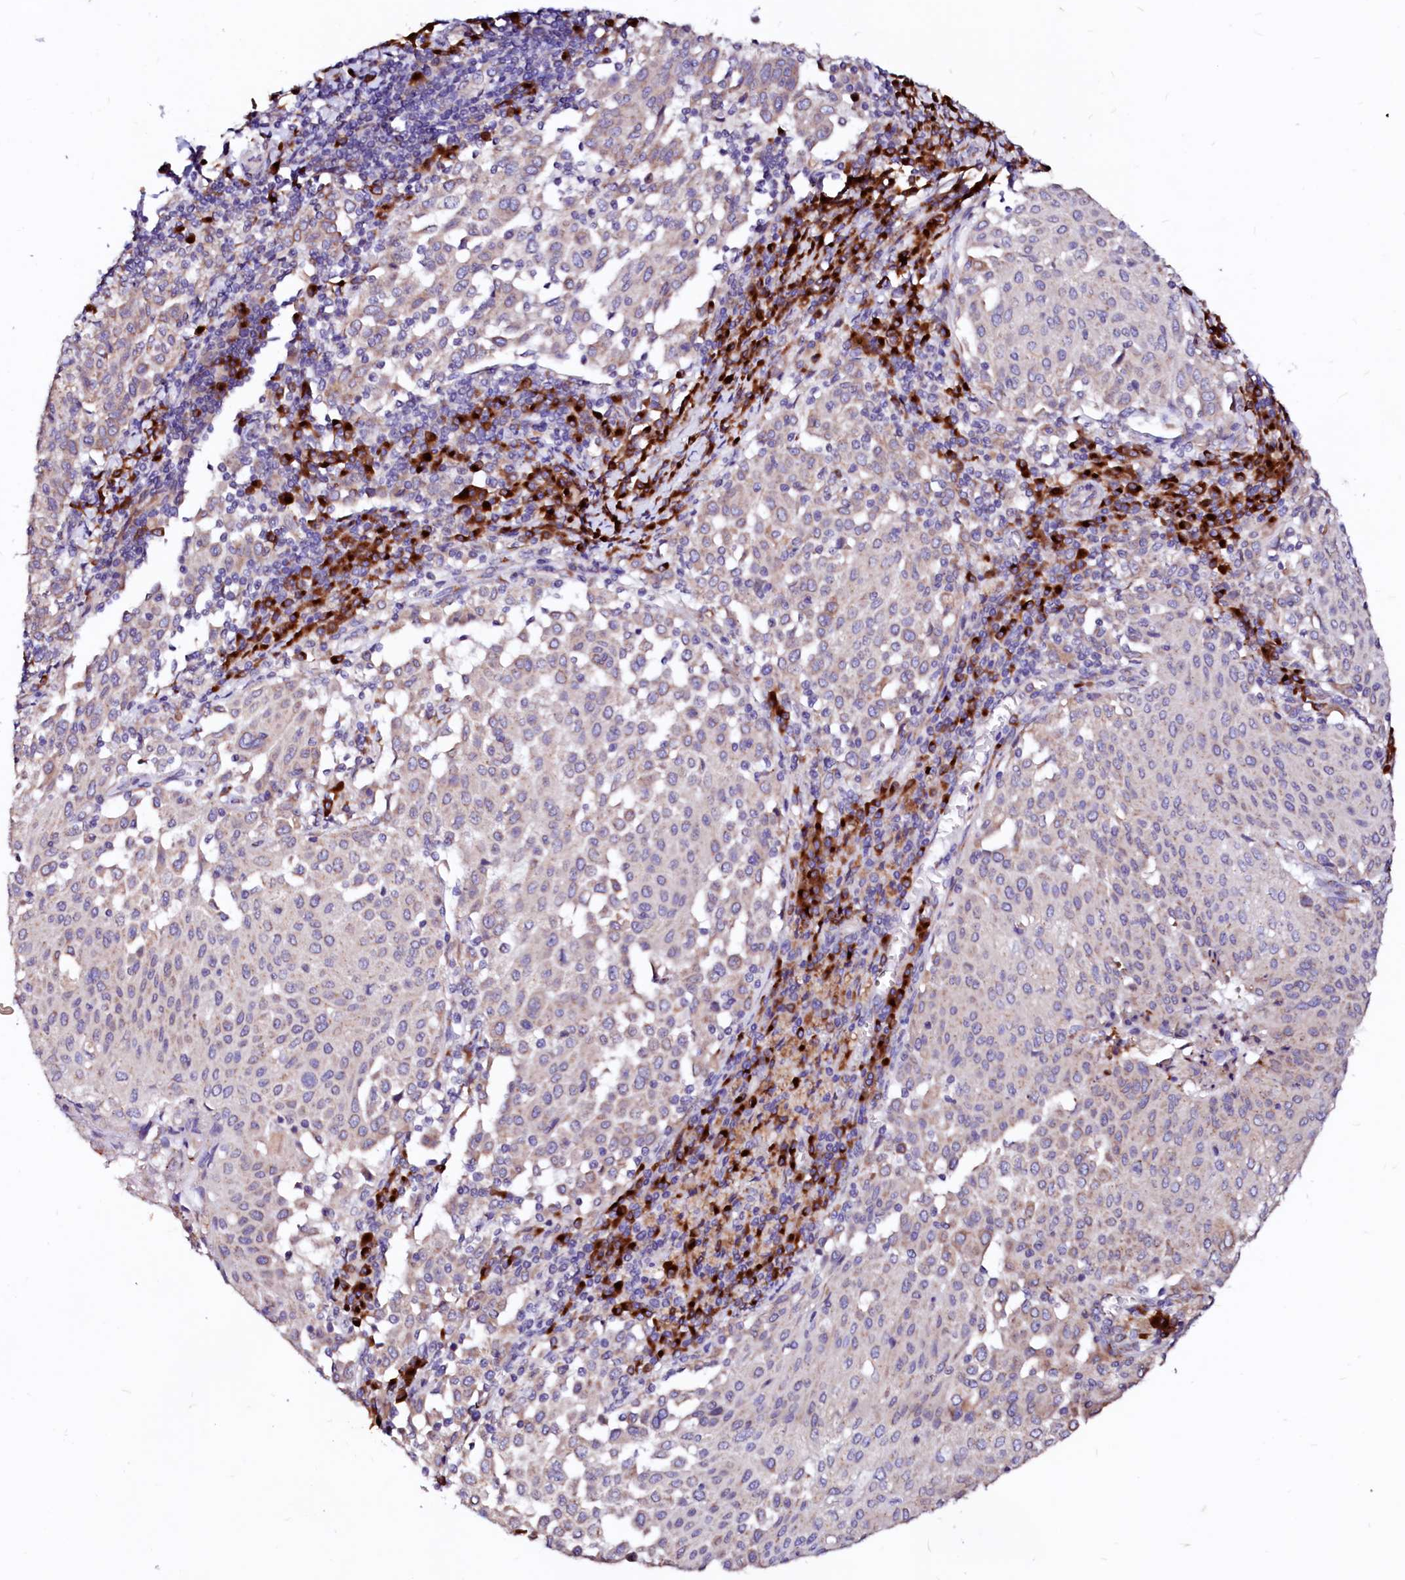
{"staining": {"intensity": "negative", "quantity": "none", "location": "none"}, "tissue": "cervical cancer", "cell_type": "Tumor cells", "image_type": "cancer", "snomed": [{"axis": "morphology", "description": "Squamous cell carcinoma, NOS"}, {"axis": "topography", "description": "Cervix"}], "caption": "Cervical squamous cell carcinoma was stained to show a protein in brown. There is no significant staining in tumor cells.", "gene": "LMAN1", "patient": {"sex": "female", "age": 46}}